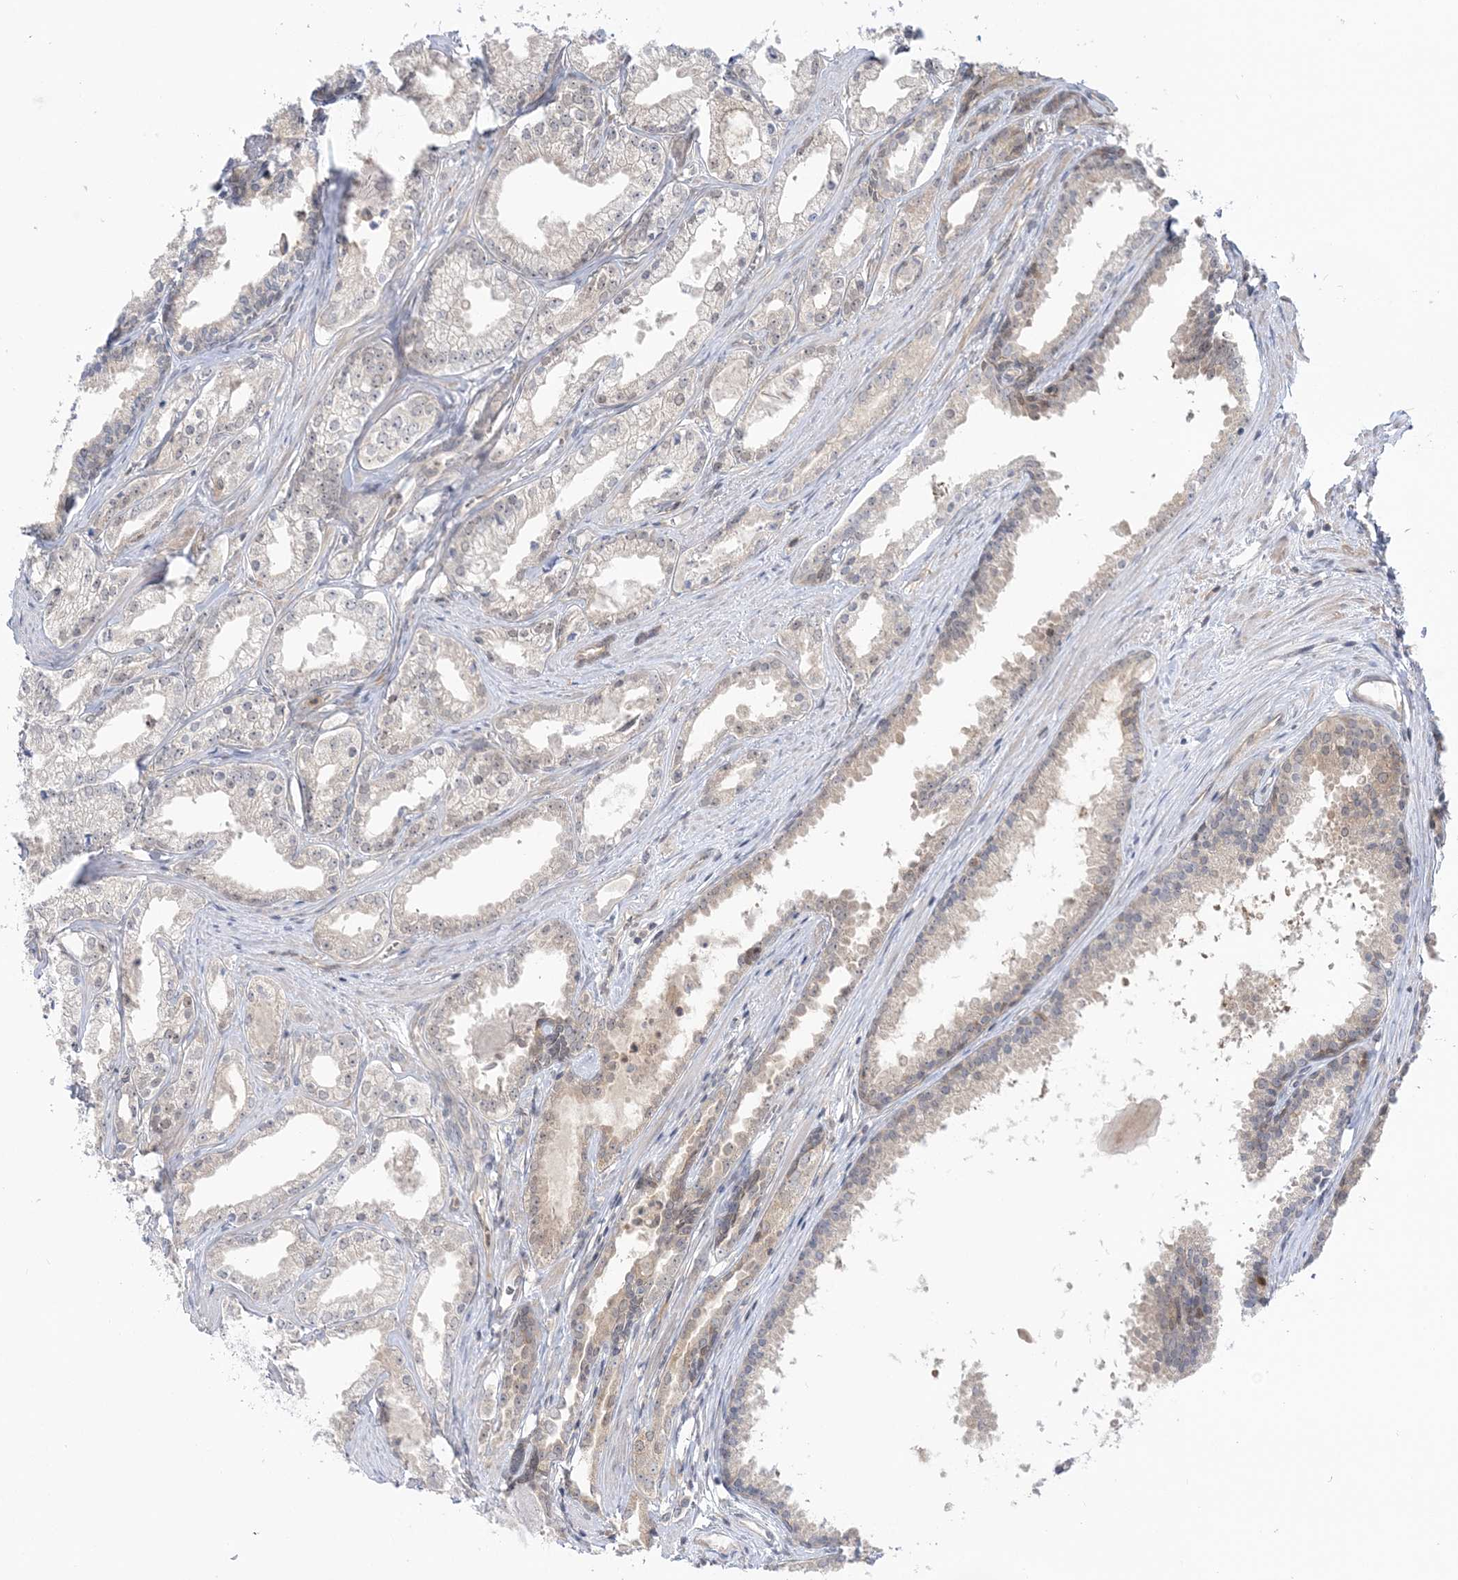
{"staining": {"intensity": "negative", "quantity": "none", "location": "none"}, "tissue": "prostate cancer", "cell_type": "Tumor cells", "image_type": "cancer", "snomed": [{"axis": "morphology", "description": "Adenocarcinoma, High grade"}, {"axis": "topography", "description": "Prostate"}], "caption": "High power microscopy photomicrograph of an immunohistochemistry (IHC) histopathology image of prostate high-grade adenocarcinoma, revealing no significant expression in tumor cells. Nuclei are stained in blue.", "gene": "THADA", "patient": {"sex": "male", "age": 68}}